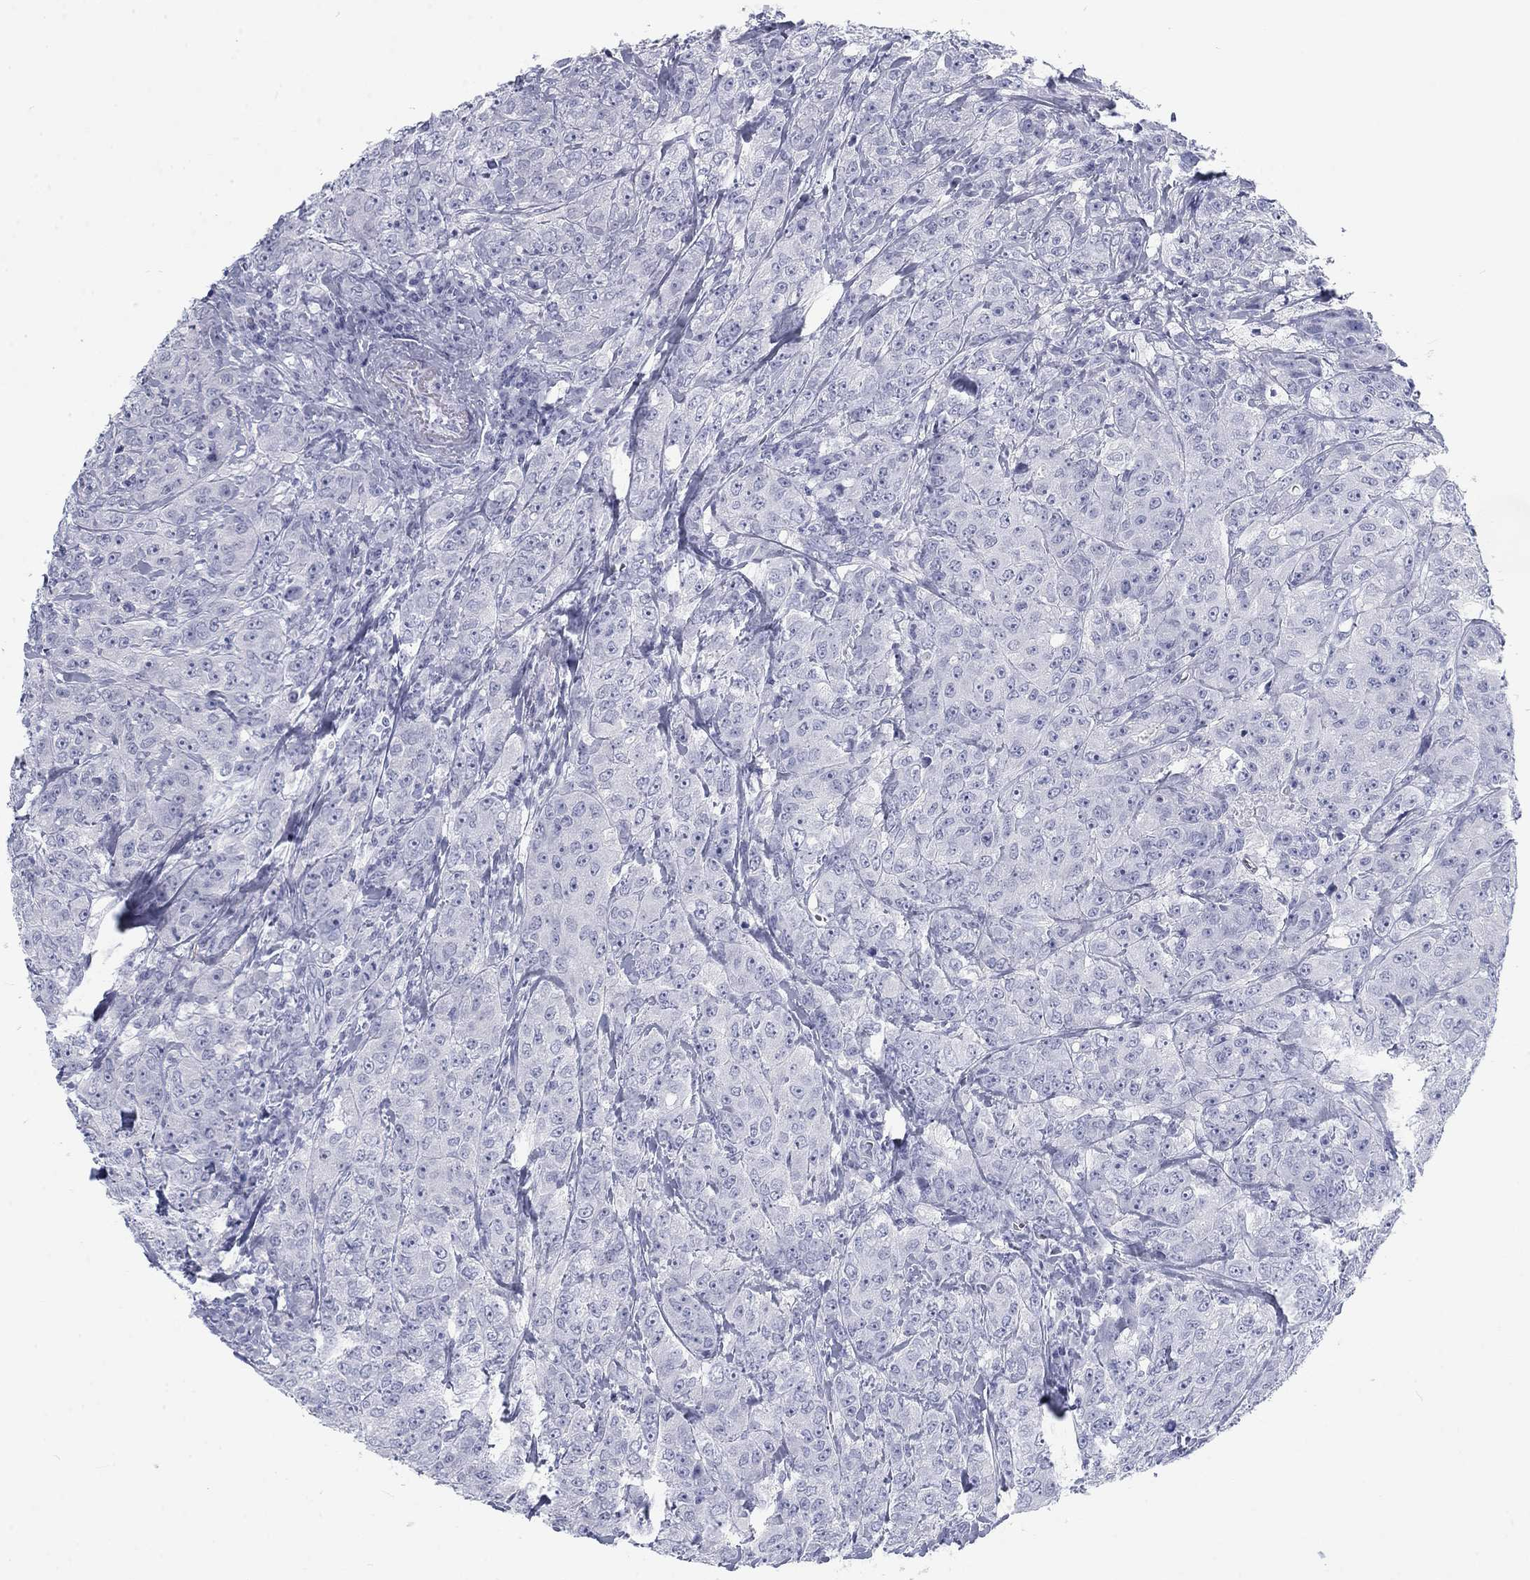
{"staining": {"intensity": "negative", "quantity": "none", "location": "none"}, "tissue": "breast cancer", "cell_type": "Tumor cells", "image_type": "cancer", "snomed": [{"axis": "morphology", "description": "Duct carcinoma"}, {"axis": "topography", "description": "Breast"}], "caption": "The photomicrograph displays no staining of tumor cells in breast cancer (intraductal carcinoma).", "gene": "CALB1", "patient": {"sex": "female", "age": 43}}